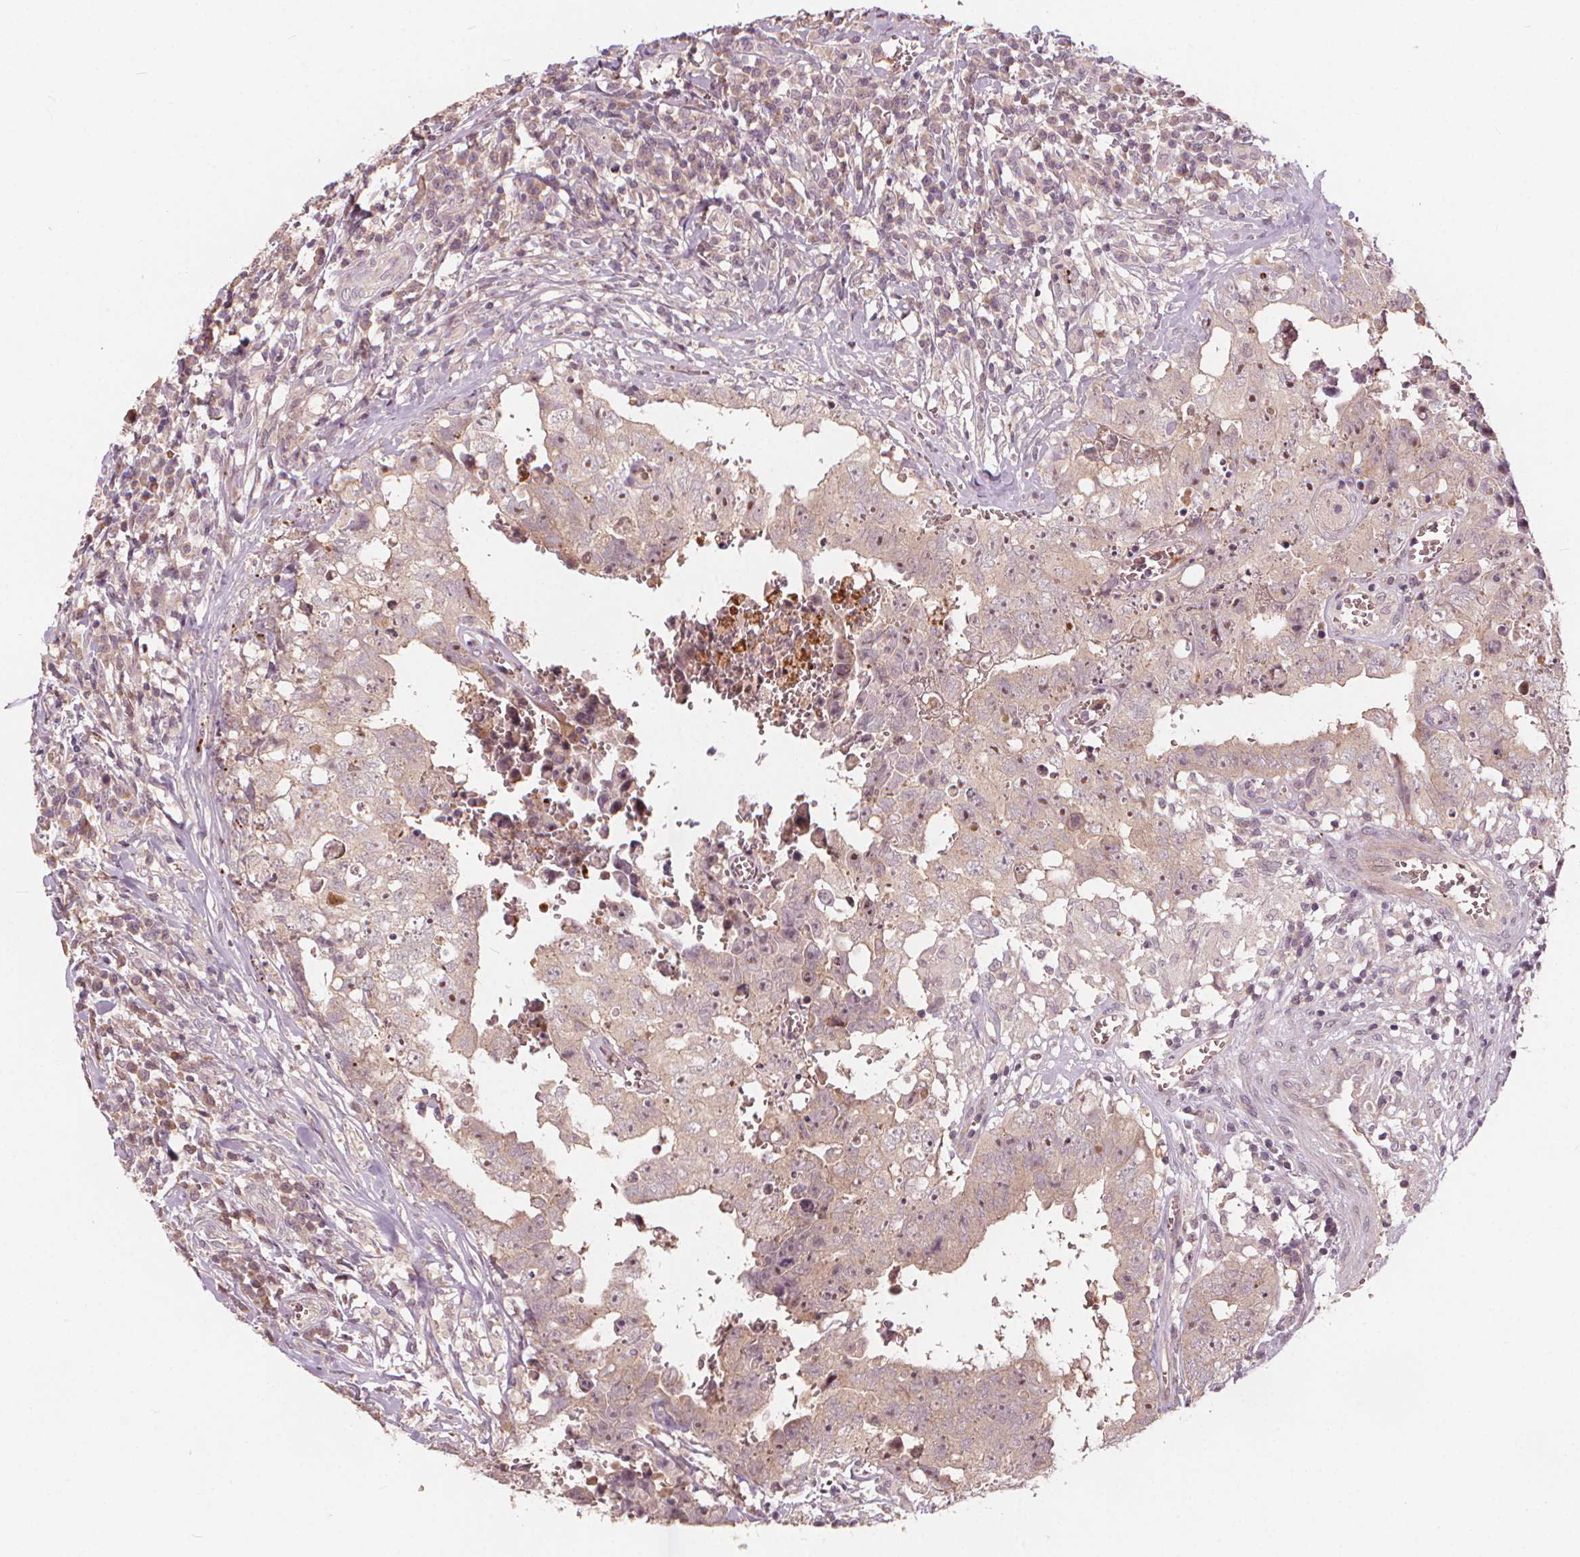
{"staining": {"intensity": "negative", "quantity": "none", "location": "none"}, "tissue": "testis cancer", "cell_type": "Tumor cells", "image_type": "cancer", "snomed": [{"axis": "morphology", "description": "Carcinoma, Embryonal, NOS"}, {"axis": "topography", "description": "Testis"}], "caption": "High magnification brightfield microscopy of testis cancer (embryonal carcinoma) stained with DAB (3,3'-diaminobenzidine) (brown) and counterstained with hematoxylin (blue): tumor cells show no significant staining. (DAB (3,3'-diaminobenzidine) immunohistochemistry, high magnification).", "gene": "IPO13", "patient": {"sex": "male", "age": 36}}